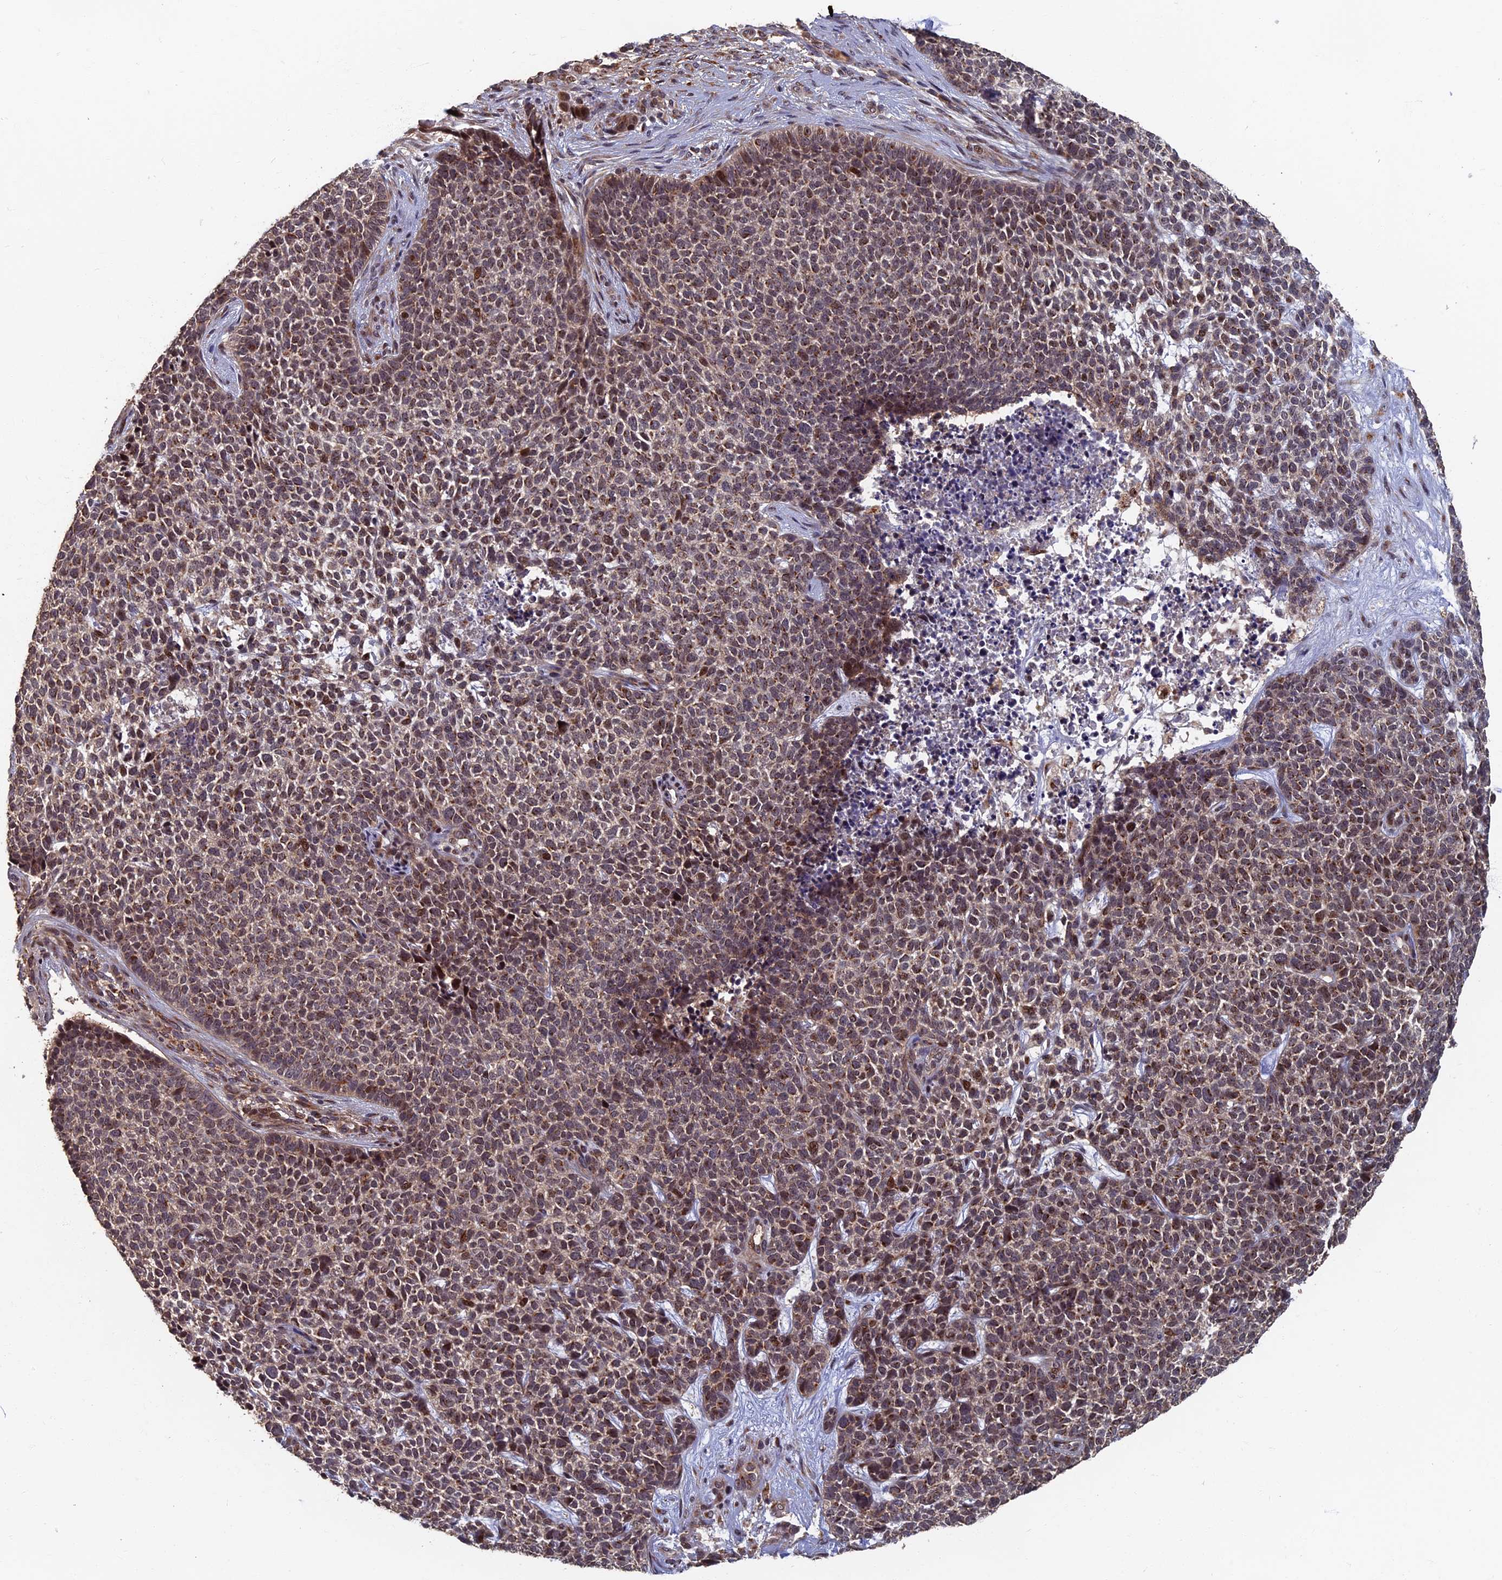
{"staining": {"intensity": "moderate", "quantity": ">75%", "location": "cytoplasmic/membranous"}, "tissue": "skin cancer", "cell_type": "Tumor cells", "image_type": "cancer", "snomed": [{"axis": "morphology", "description": "Basal cell carcinoma"}, {"axis": "topography", "description": "Skin"}], "caption": "The immunohistochemical stain labels moderate cytoplasmic/membranous positivity in tumor cells of skin cancer tissue.", "gene": "RASGRF1", "patient": {"sex": "female", "age": 84}}